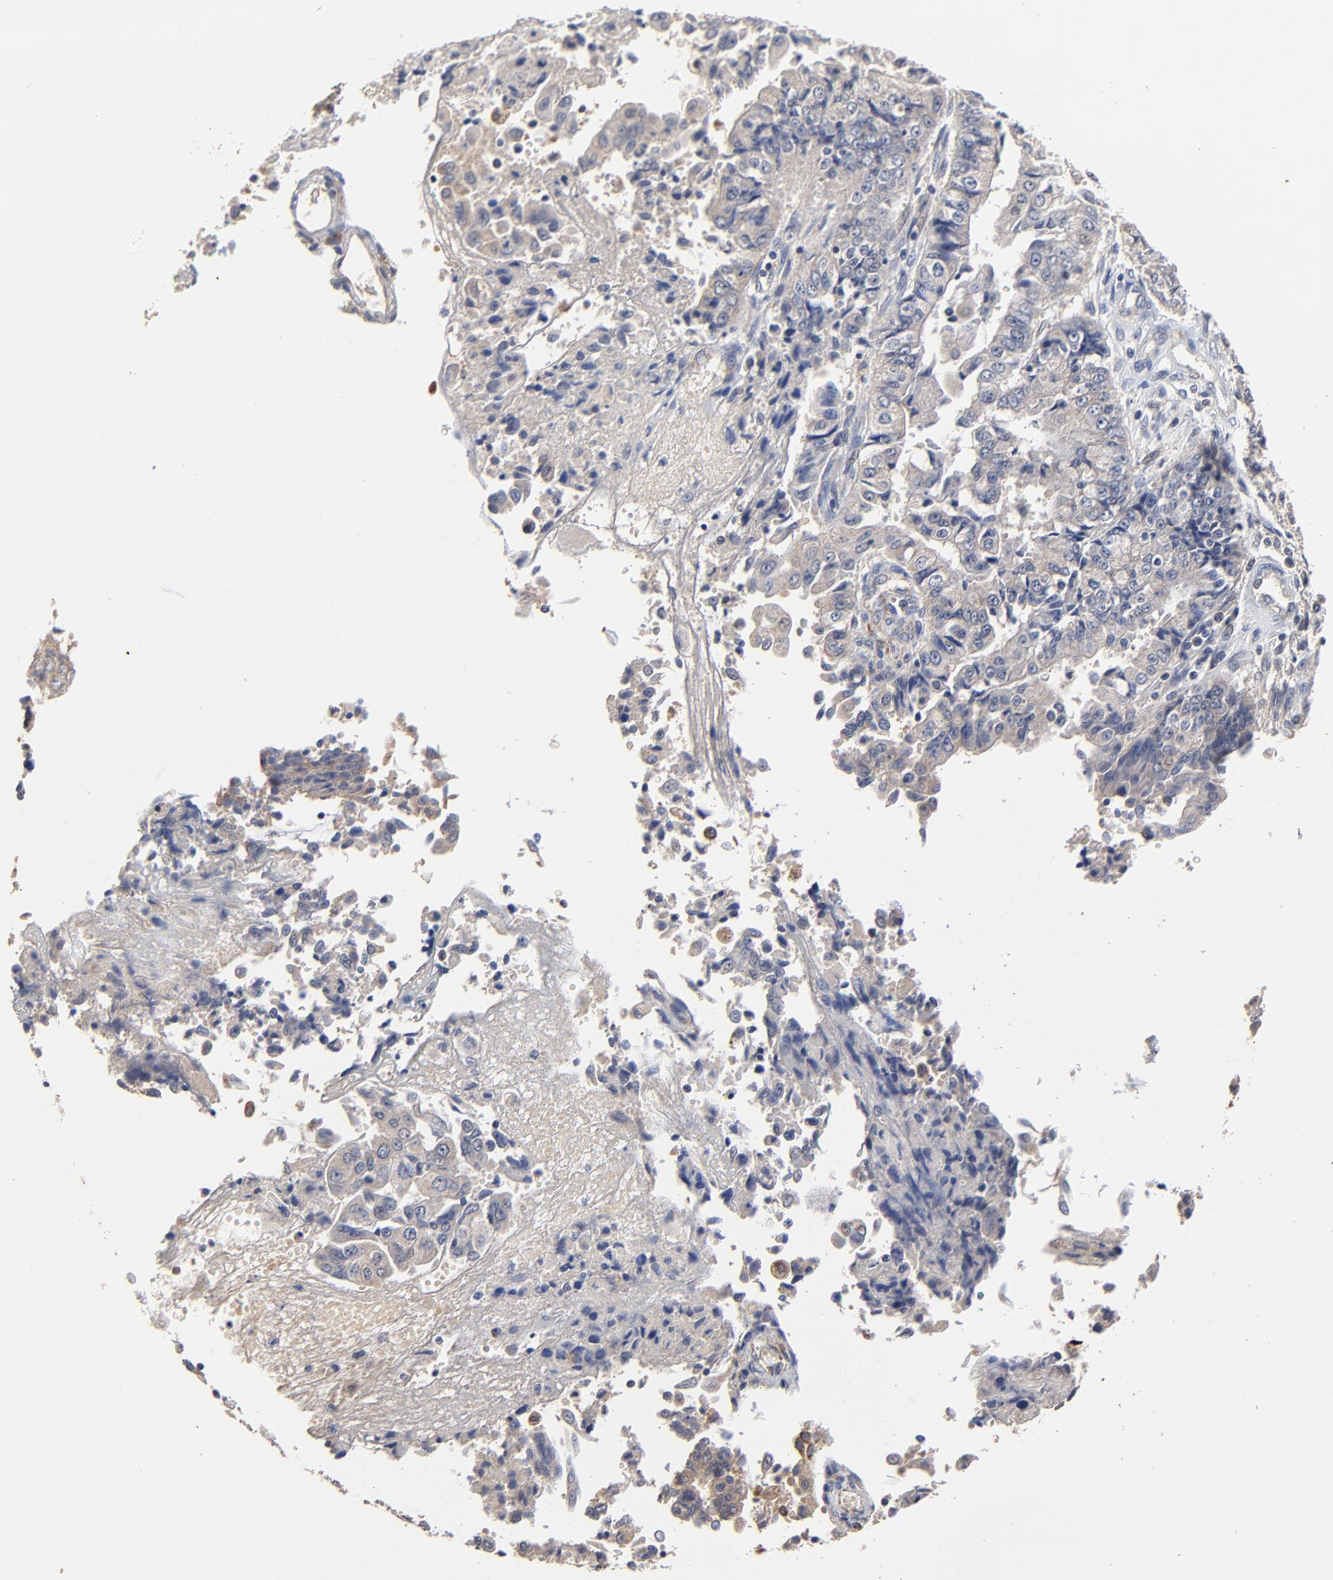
{"staining": {"intensity": "weak", "quantity": ">75%", "location": "cytoplasmic/membranous"}, "tissue": "endometrial cancer", "cell_type": "Tumor cells", "image_type": "cancer", "snomed": [{"axis": "morphology", "description": "Adenocarcinoma, NOS"}, {"axis": "topography", "description": "Endometrium"}], "caption": "IHC image of endometrial cancer stained for a protein (brown), which exhibits low levels of weak cytoplasmic/membranous expression in approximately >75% of tumor cells.", "gene": "LGALS3", "patient": {"sex": "female", "age": 75}}